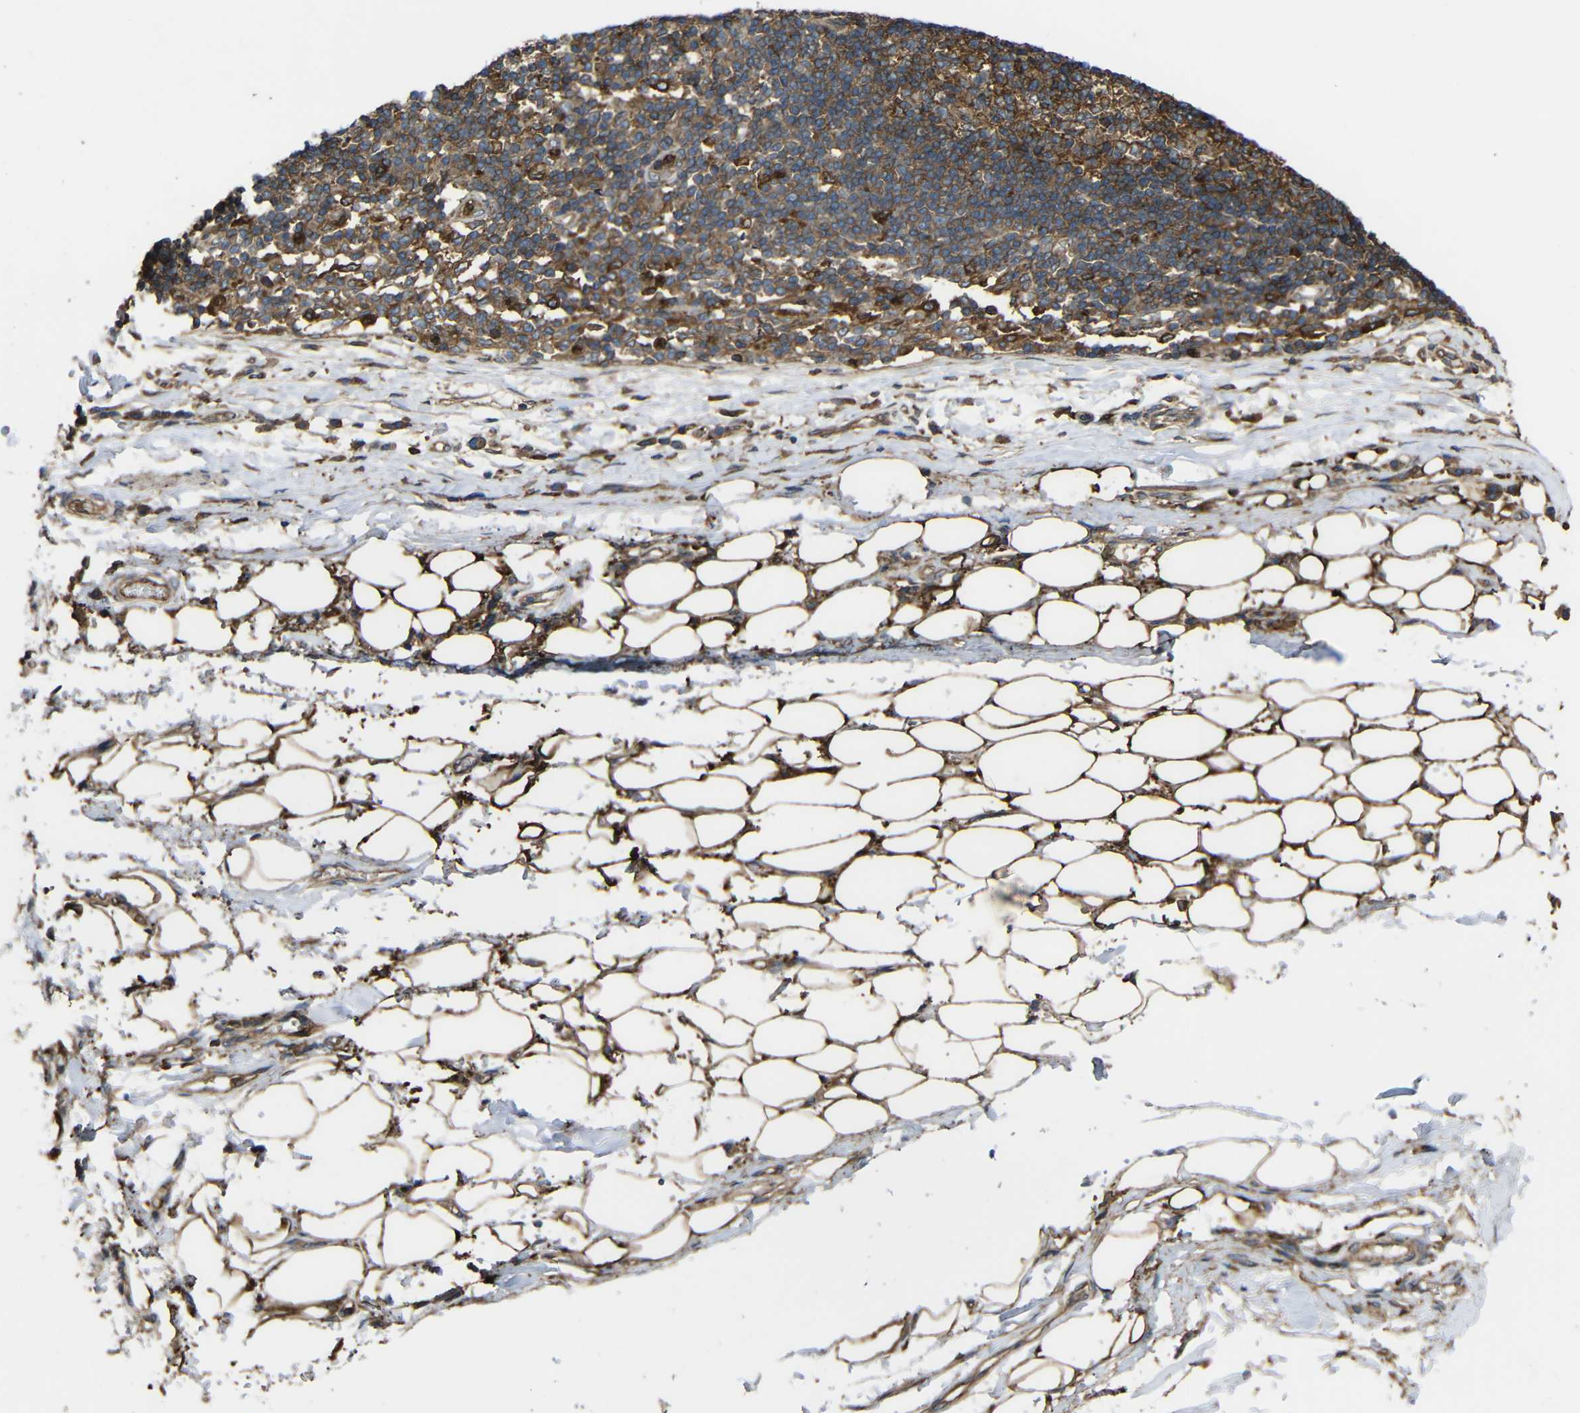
{"staining": {"intensity": "moderate", "quantity": ">75%", "location": "cytoplasmic/membranous"}, "tissue": "adipose tissue", "cell_type": "Adipocytes", "image_type": "normal", "snomed": [{"axis": "morphology", "description": "Normal tissue, NOS"}, {"axis": "morphology", "description": "Adenocarcinoma, NOS"}, {"axis": "topography", "description": "Esophagus"}], "caption": "This micrograph shows normal adipose tissue stained with immunohistochemistry (IHC) to label a protein in brown. The cytoplasmic/membranous of adipocytes show moderate positivity for the protein. Nuclei are counter-stained blue.", "gene": "TREM2", "patient": {"sex": "male", "age": 62}}